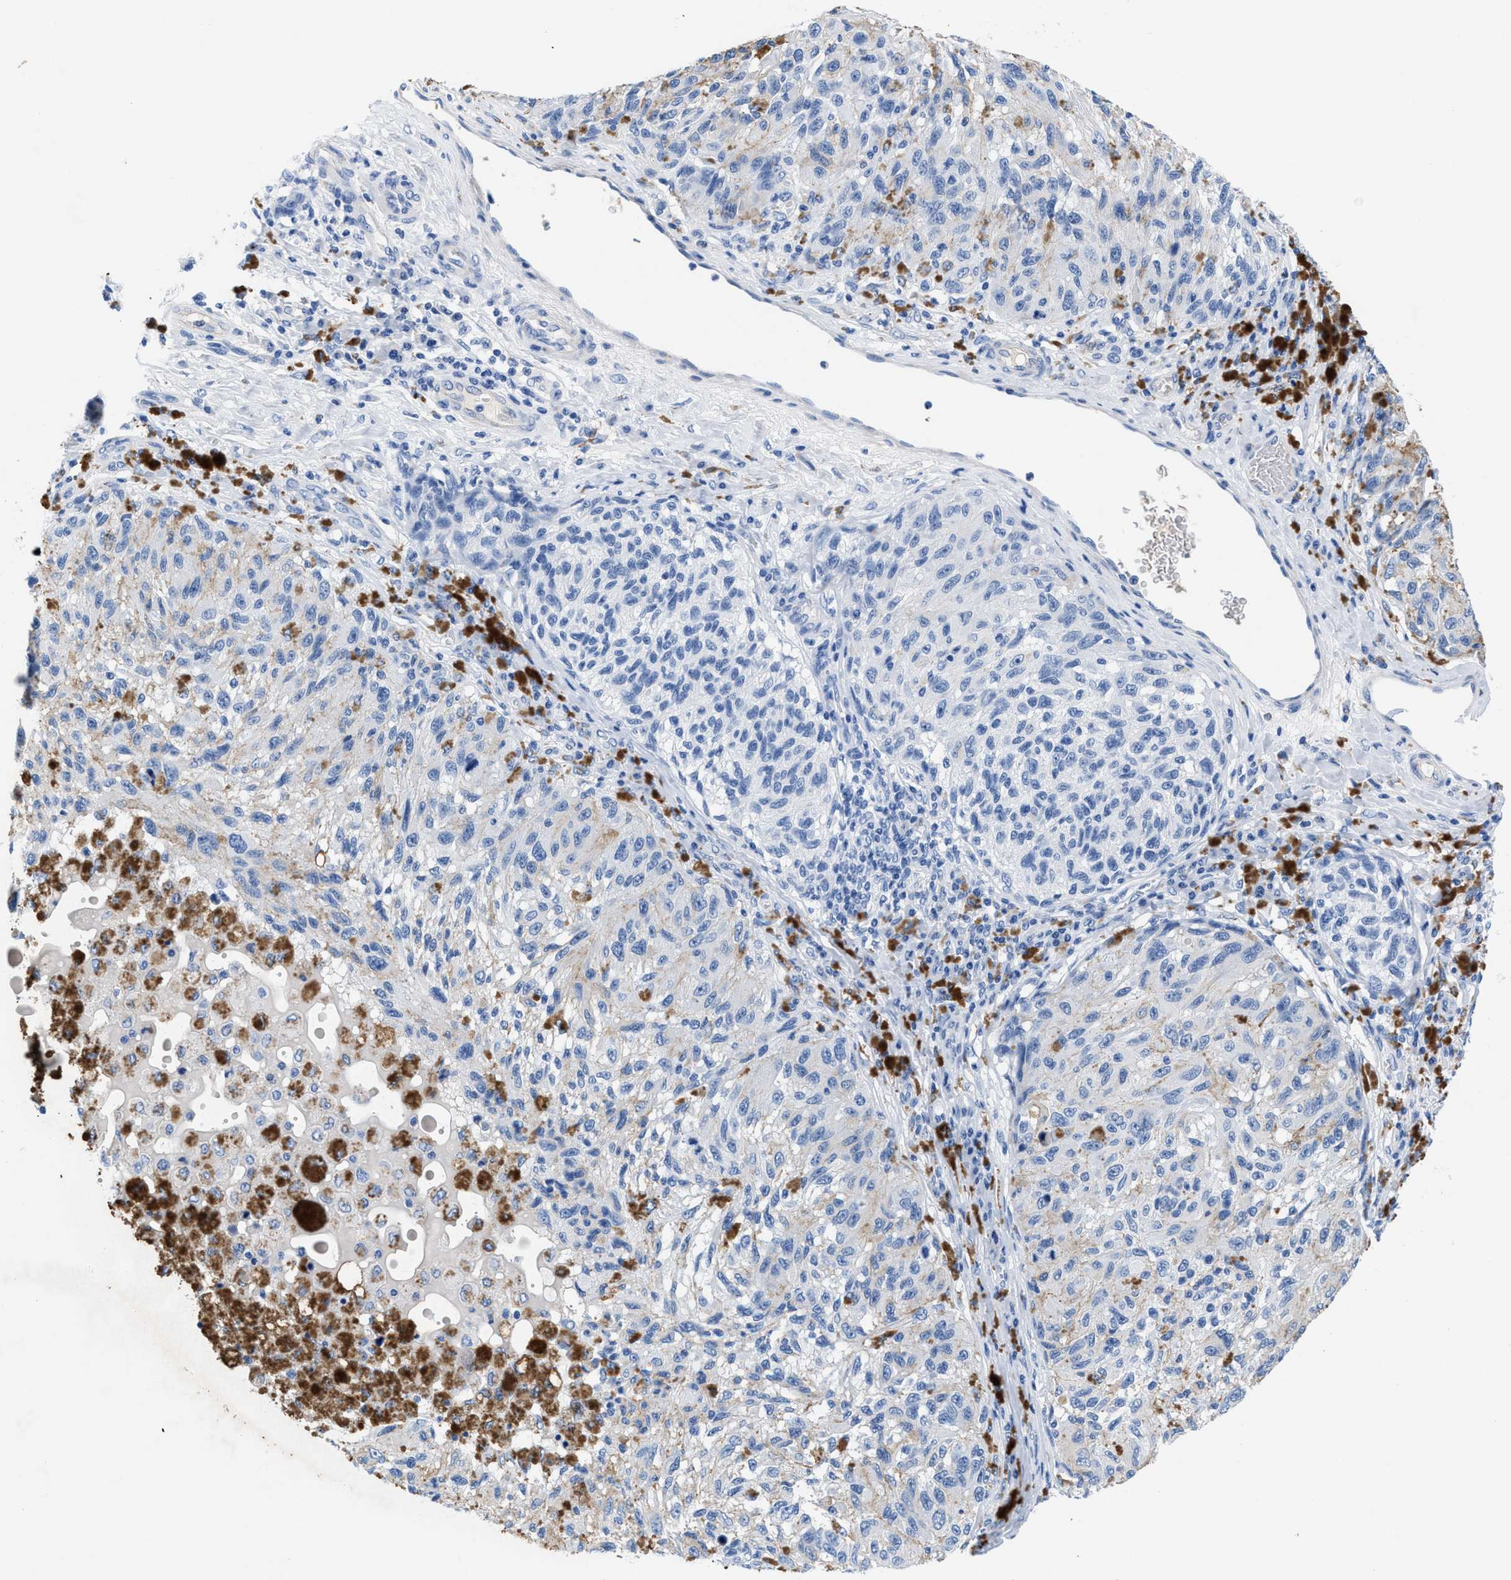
{"staining": {"intensity": "weak", "quantity": "<25%", "location": "cytoplasmic/membranous"}, "tissue": "melanoma", "cell_type": "Tumor cells", "image_type": "cancer", "snomed": [{"axis": "morphology", "description": "Malignant melanoma, NOS"}, {"axis": "topography", "description": "Skin"}], "caption": "Malignant melanoma was stained to show a protein in brown. There is no significant expression in tumor cells.", "gene": "SLFN13", "patient": {"sex": "female", "age": 73}}